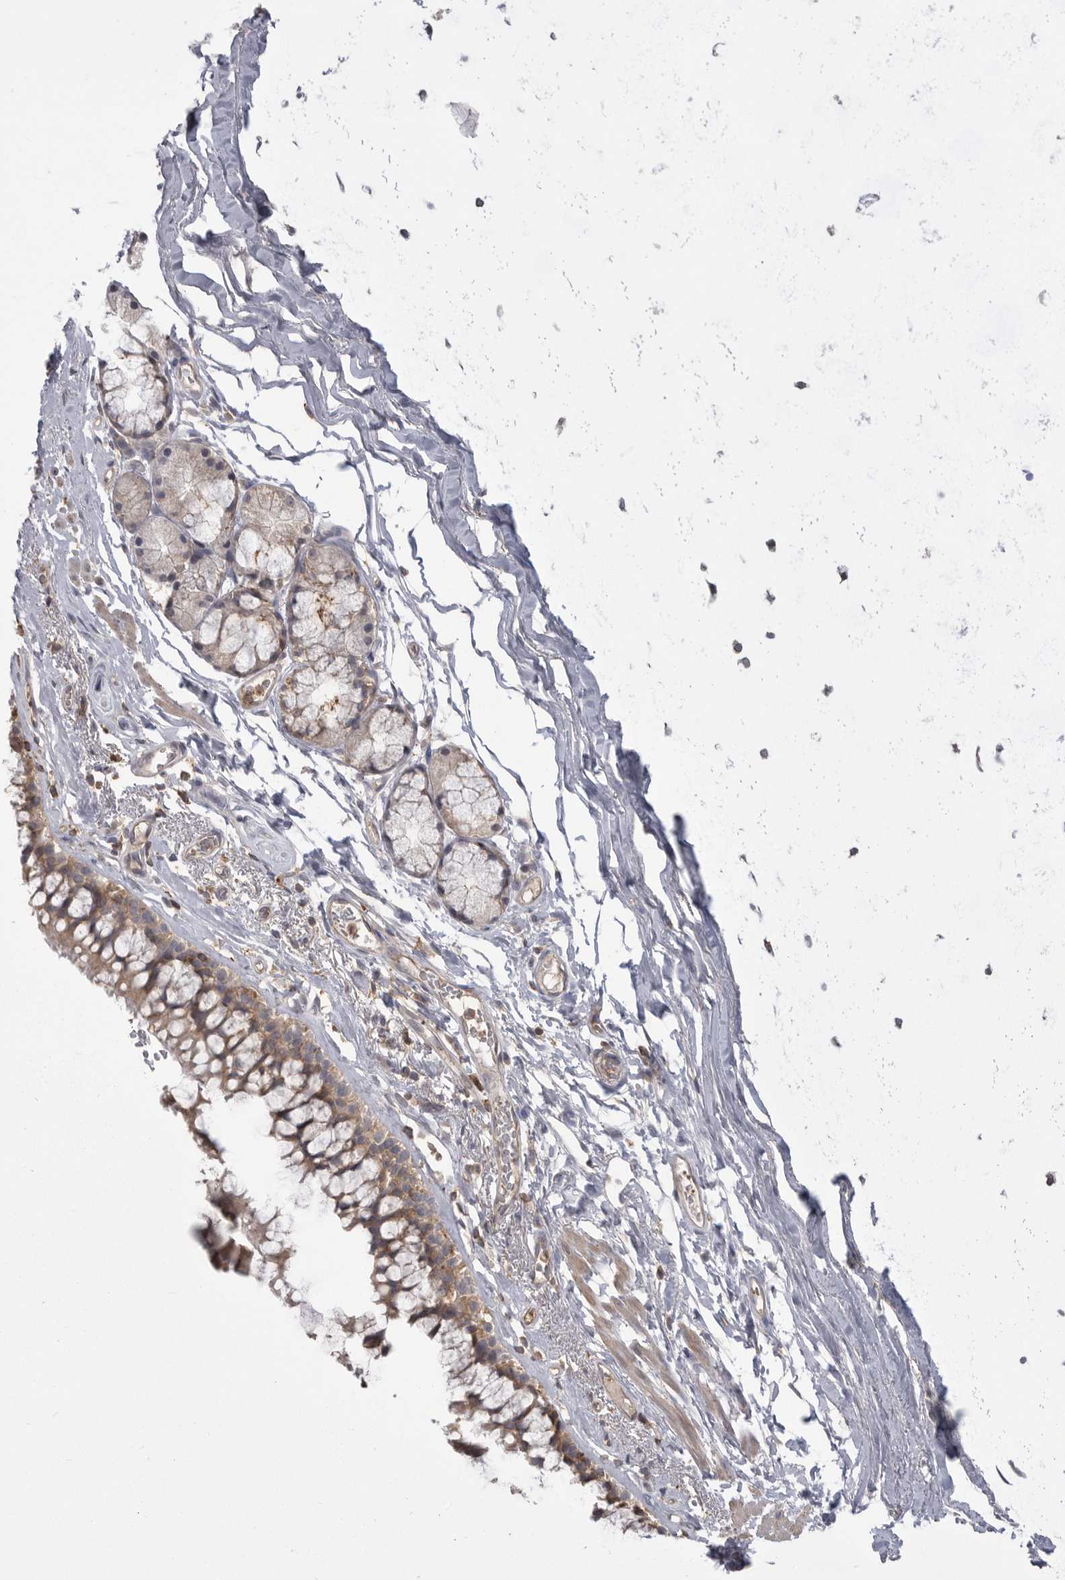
{"staining": {"intensity": "weak", "quantity": ">75%", "location": "cytoplasmic/membranous"}, "tissue": "bronchus", "cell_type": "Respiratory epithelial cells", "image_type": "normal", "snomed": [{"axis": "morphology", "description": "Normal tissue, NOS"}, {"axis": "morphology", "description": "Inflammation, NOS"}, {"axis": "topography", "description": "Cartilage tissue"}, {"axis": "topography", "description": "Bronchus"}, {"axis": "topography", "description": "Lung"}], "caption": "Bronchus stained with DAB (3,3'-diaminobenzidine) immunohistochemistry (IHC) shows low levels of weak cytoplasmic/membranous expression in about >75% of respiratory epithelial cells. (Brightfield microscopy of DAB IHC at high magnification).", "gene": "TOP2A", "patient": {"sex": "female", "age": 64}}